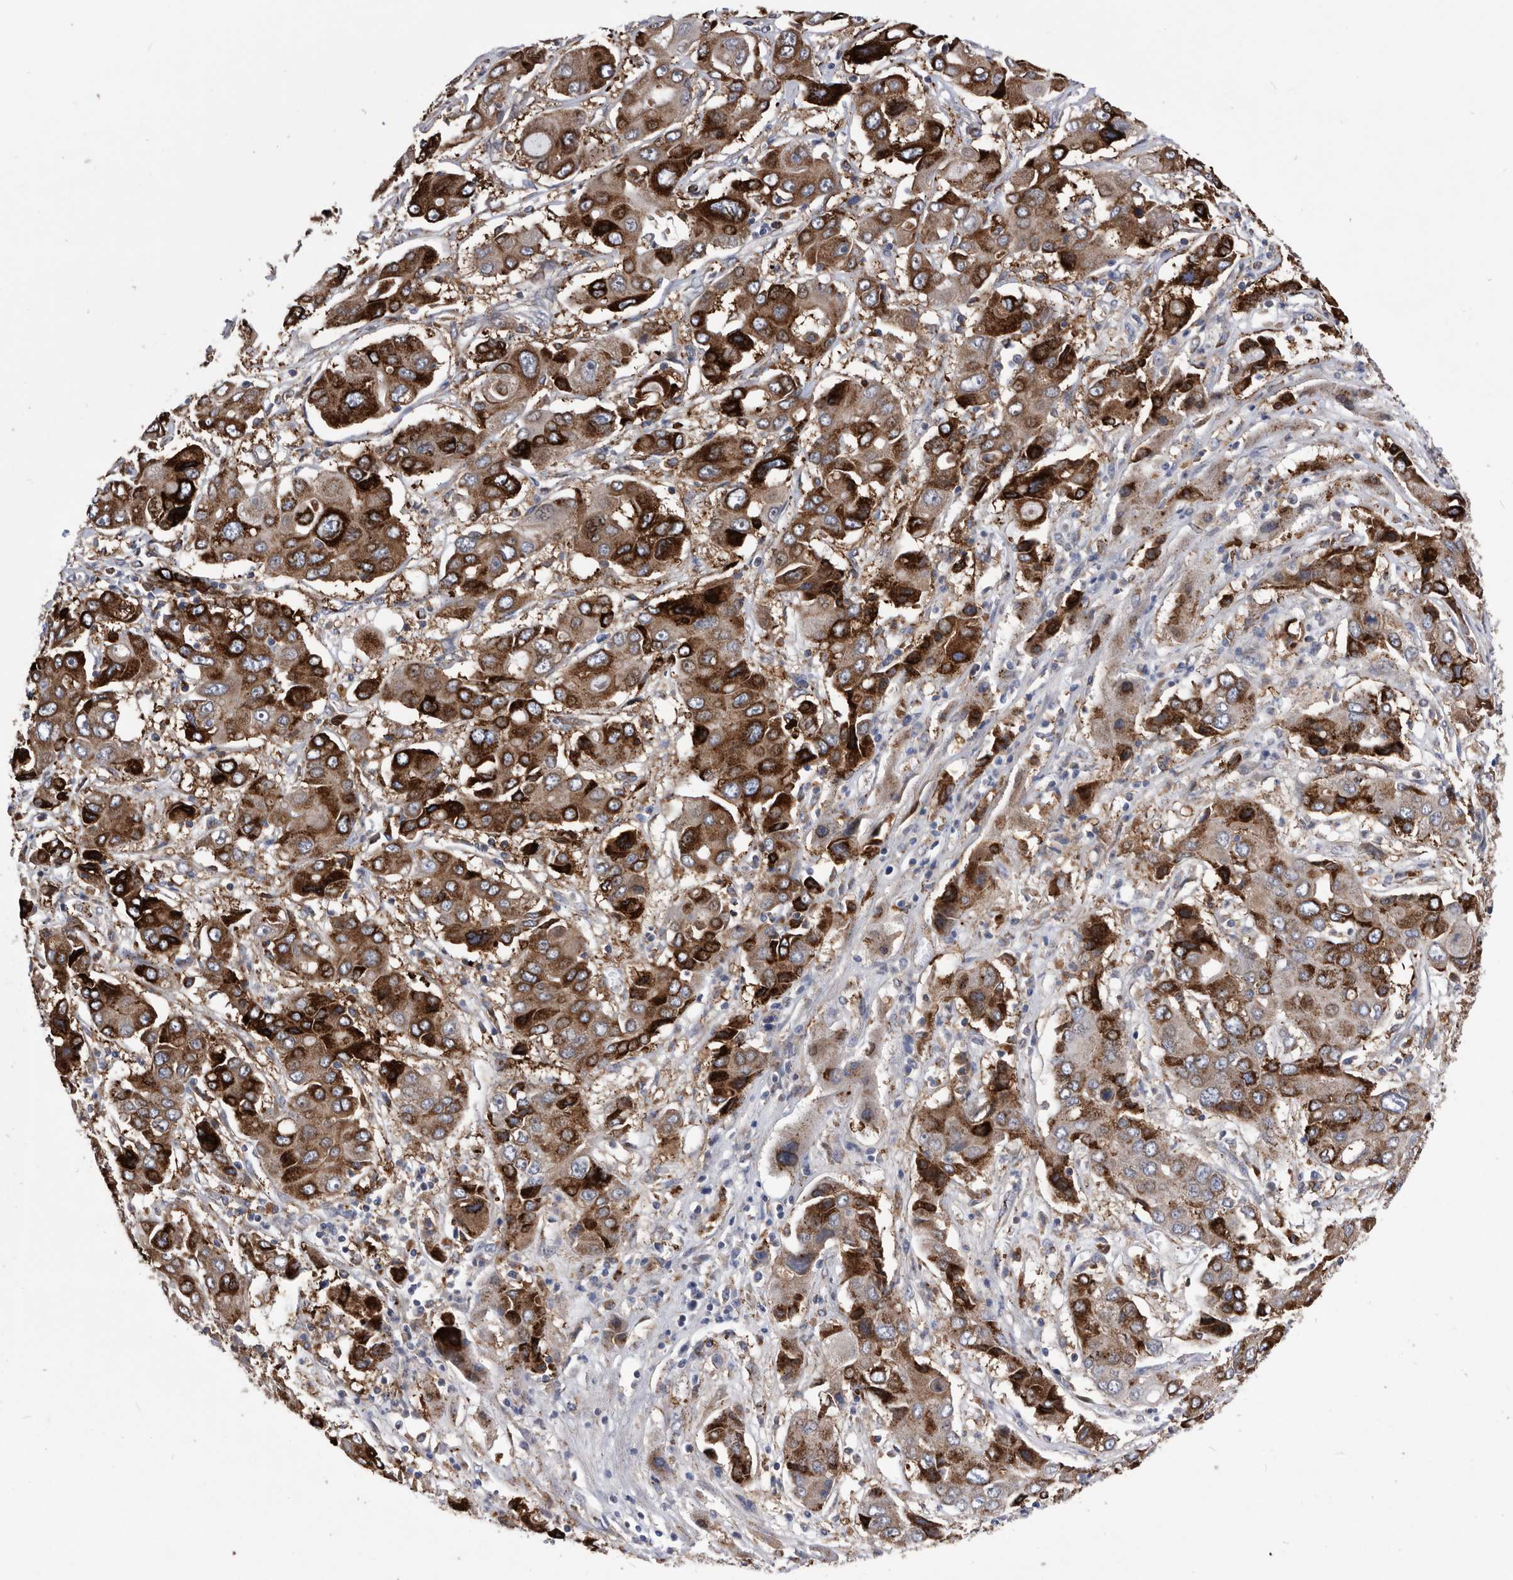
{"staining": {"intensity": "strong", "quantity": ">75%", "location": "cytoplasmic/membranous"}, "tissue": "liver cancer", "cell_type": "Tumor cells", "image_type": "cancer", "snomed": [{"axis": "morphology", "description": "Cholangiocarcinoma"}, {"axis": "topography", "description": "Liver"}], "caption": "Brown immunohistochemical staining in cholangiocarcinoma (liver) displays strong cytoplasmic/membranous expression in approximately >75% of tumor cells.", "gene": "BAIAP3", "patient": {"sex": "male", "age": 67}}